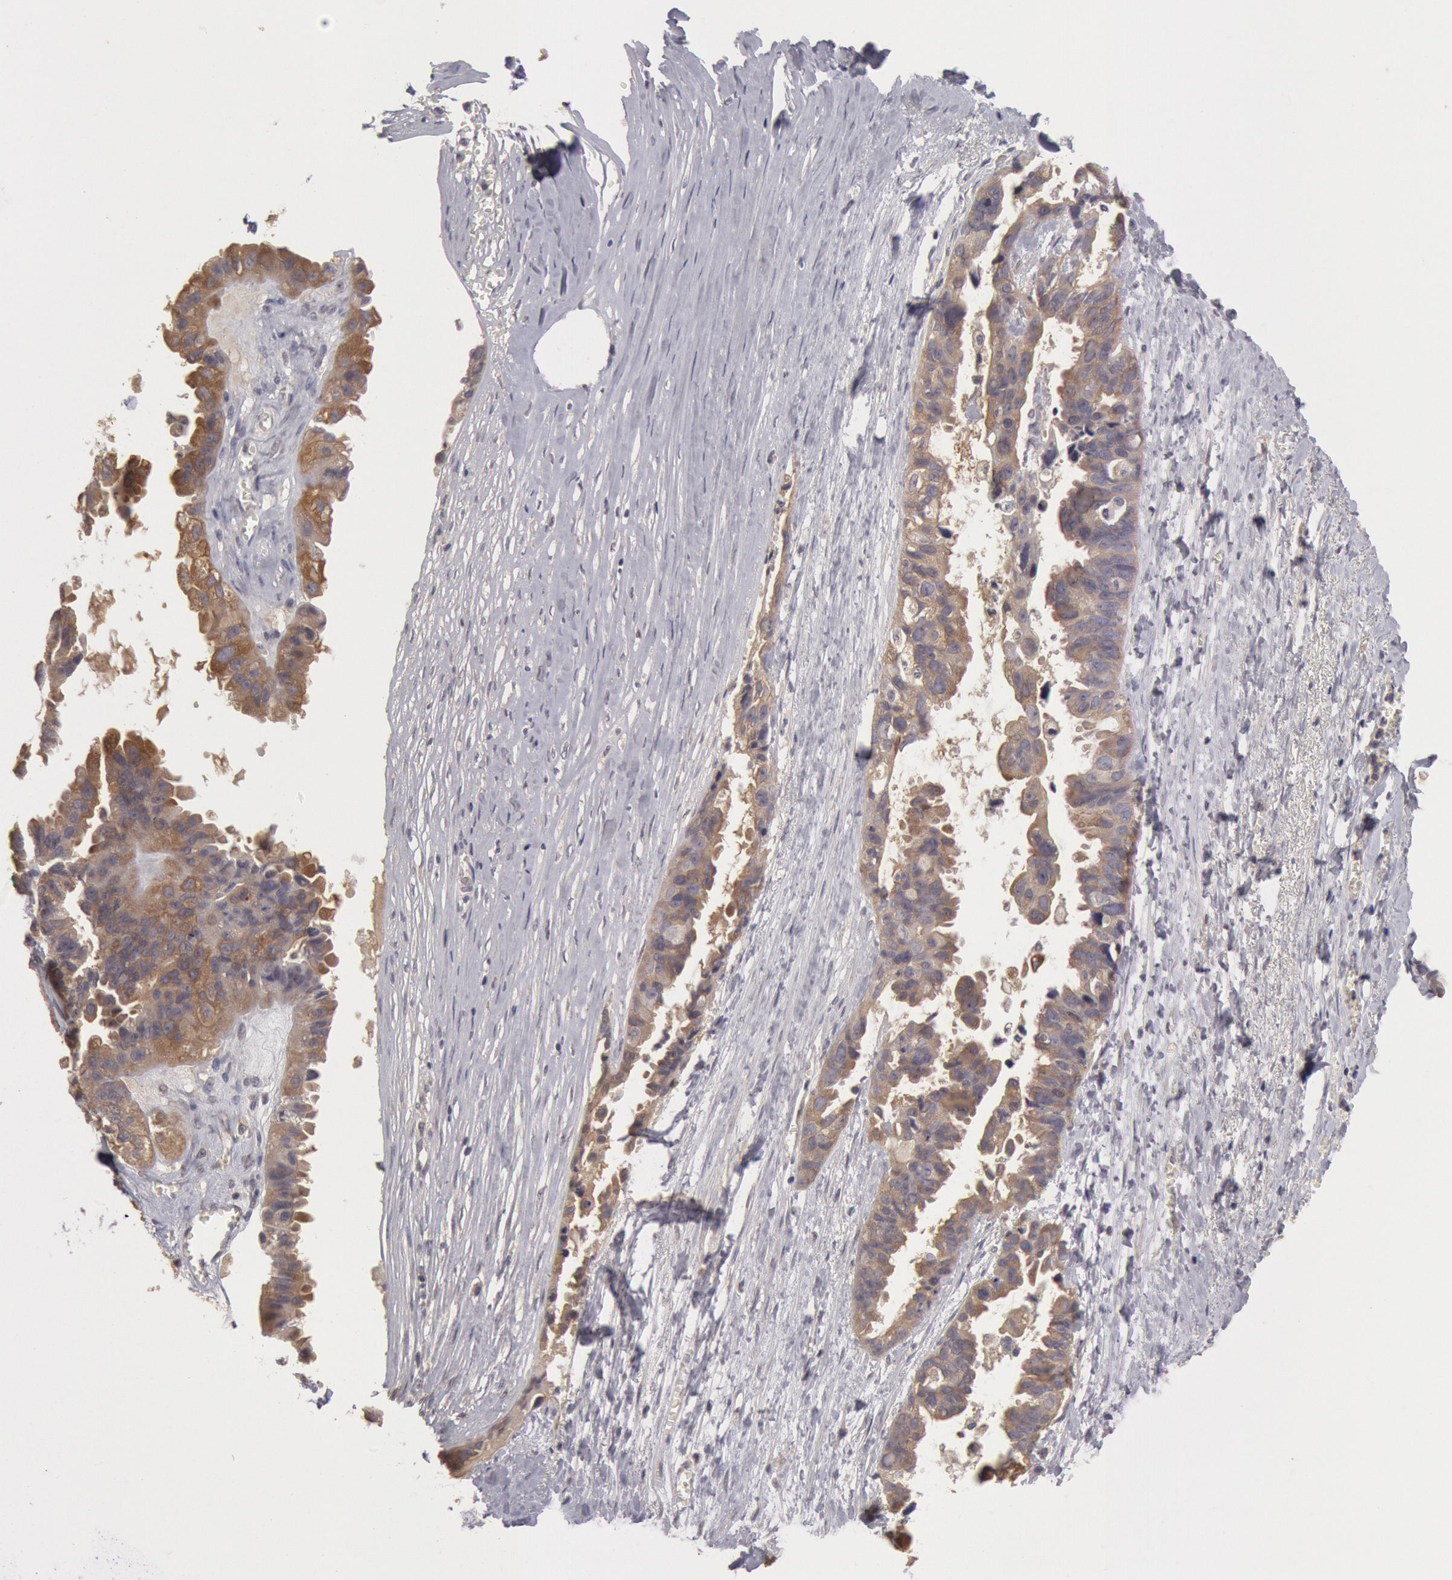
{"staining": {"intensity": "weak", "quantity": ">75%", "location": "cytoplasmic/membranous"}, "tissue": "ovarian cancer", "cell_type": "Tumor cells", "image_type": "cancer", "snomed": [{"axis": "morphology", "description": "Carcinoma, endometroid"}, {"axis": "topography", "description": "Ovary"}], "caption": "Ovarian cancer (endometroid carcinoma) stained with a brown dye demonstrates weak cytoplasmic/membranous positive expression in about >75% of tumor cells.", "gene": "ZFP36L1", "patient": {"sex": "female", "age": 85}}